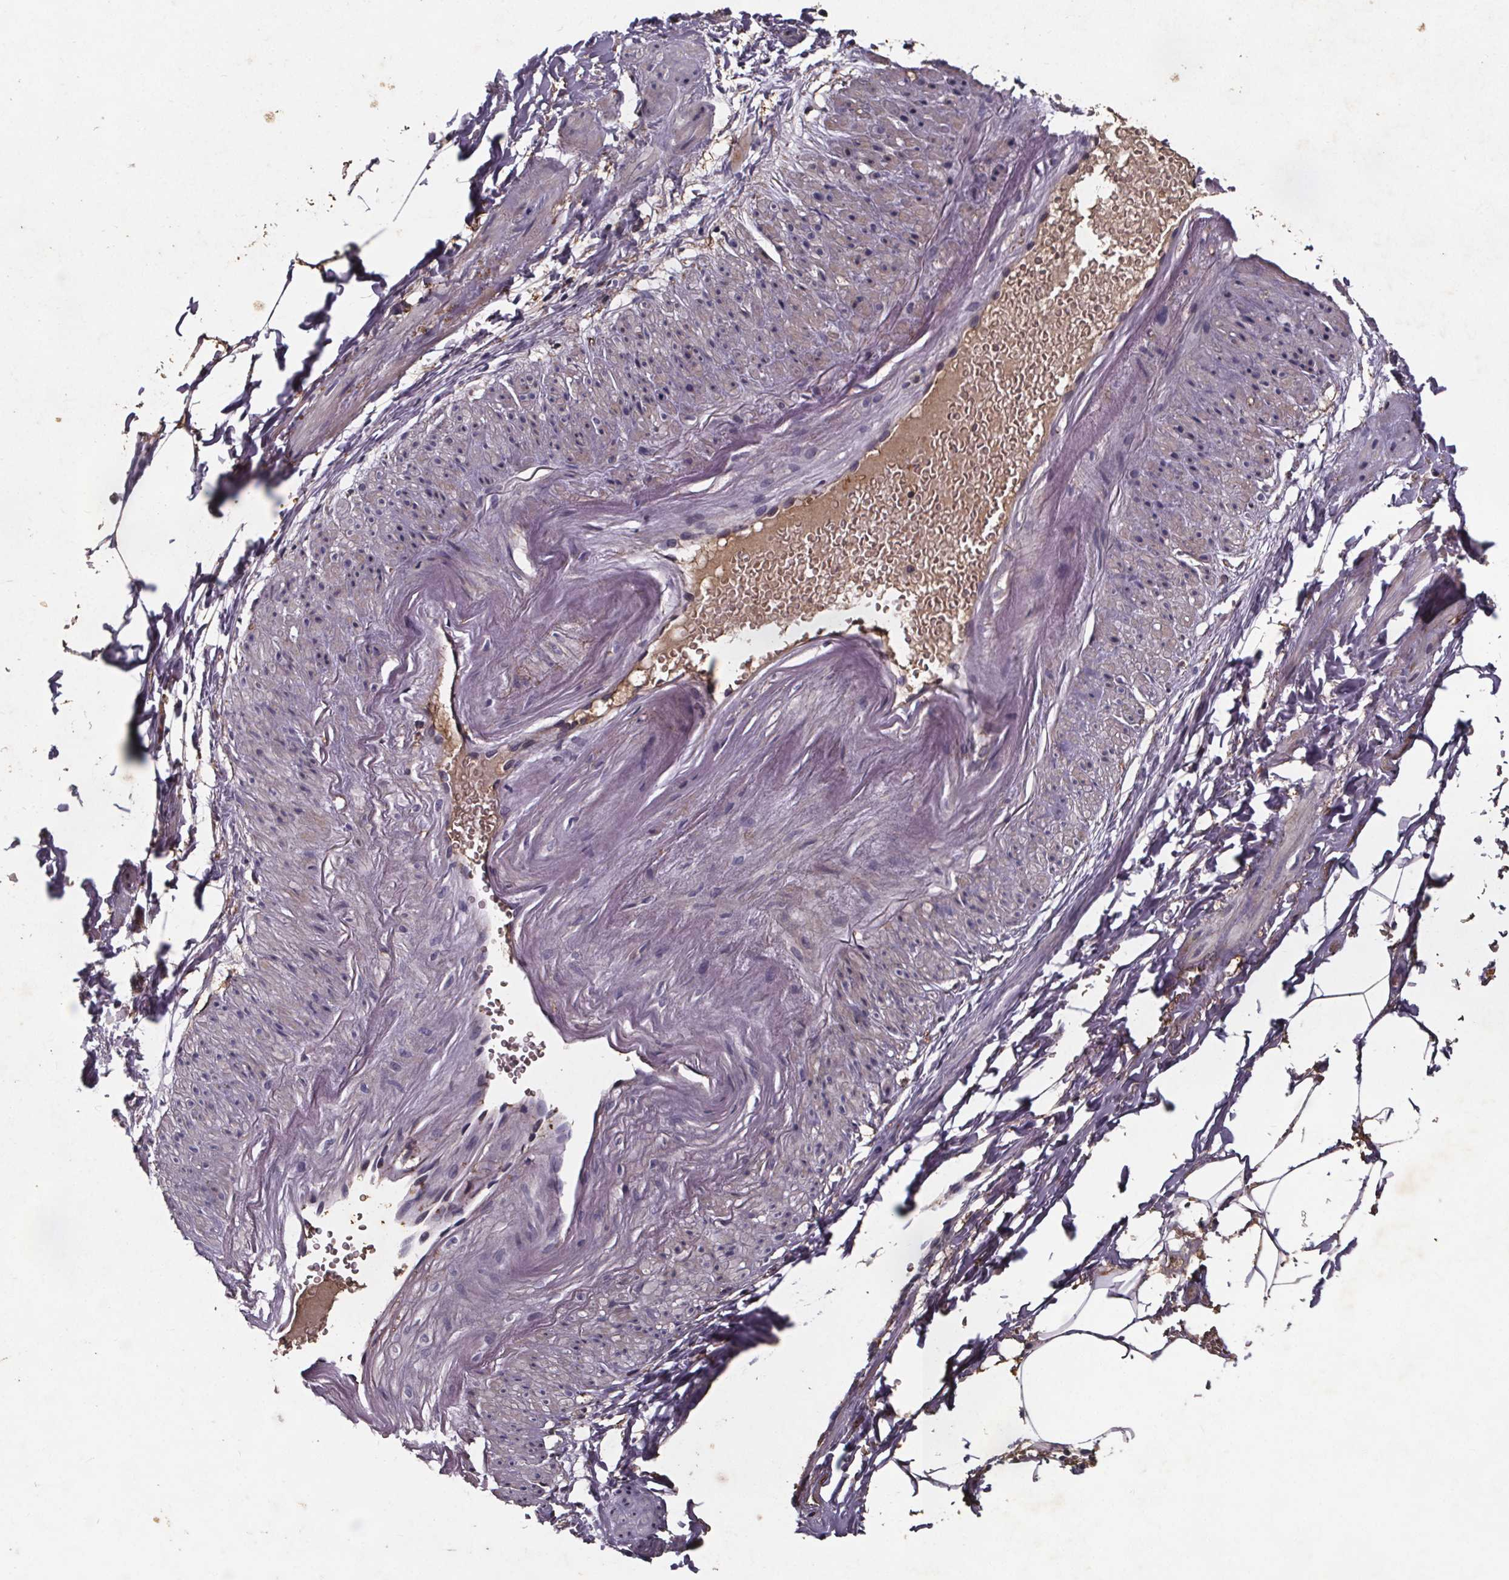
{"staining": {"intensity": "negative", "quantity": "none", "location": "none"}, "tissue": "adipose tissue", "cell_type": "Adipocytes", "image_type": "normal", "snomed": [{"axis": "morphology", "description": "Normal tissue, NOS"}, {"axis": "topography", "description": "Prostate"}, {"axis": "topography", "description": "Peripheral nerve tissue"}], "caption": "The IHC micrograph has no significant expression in adipocytes of adipose tissue. The staining is performed using DAB brown chromogen with nuclei counter-stained in using hematoxylin.", "gene": "FASTKD3", "patient": {"sex": "male", "age": 55}}